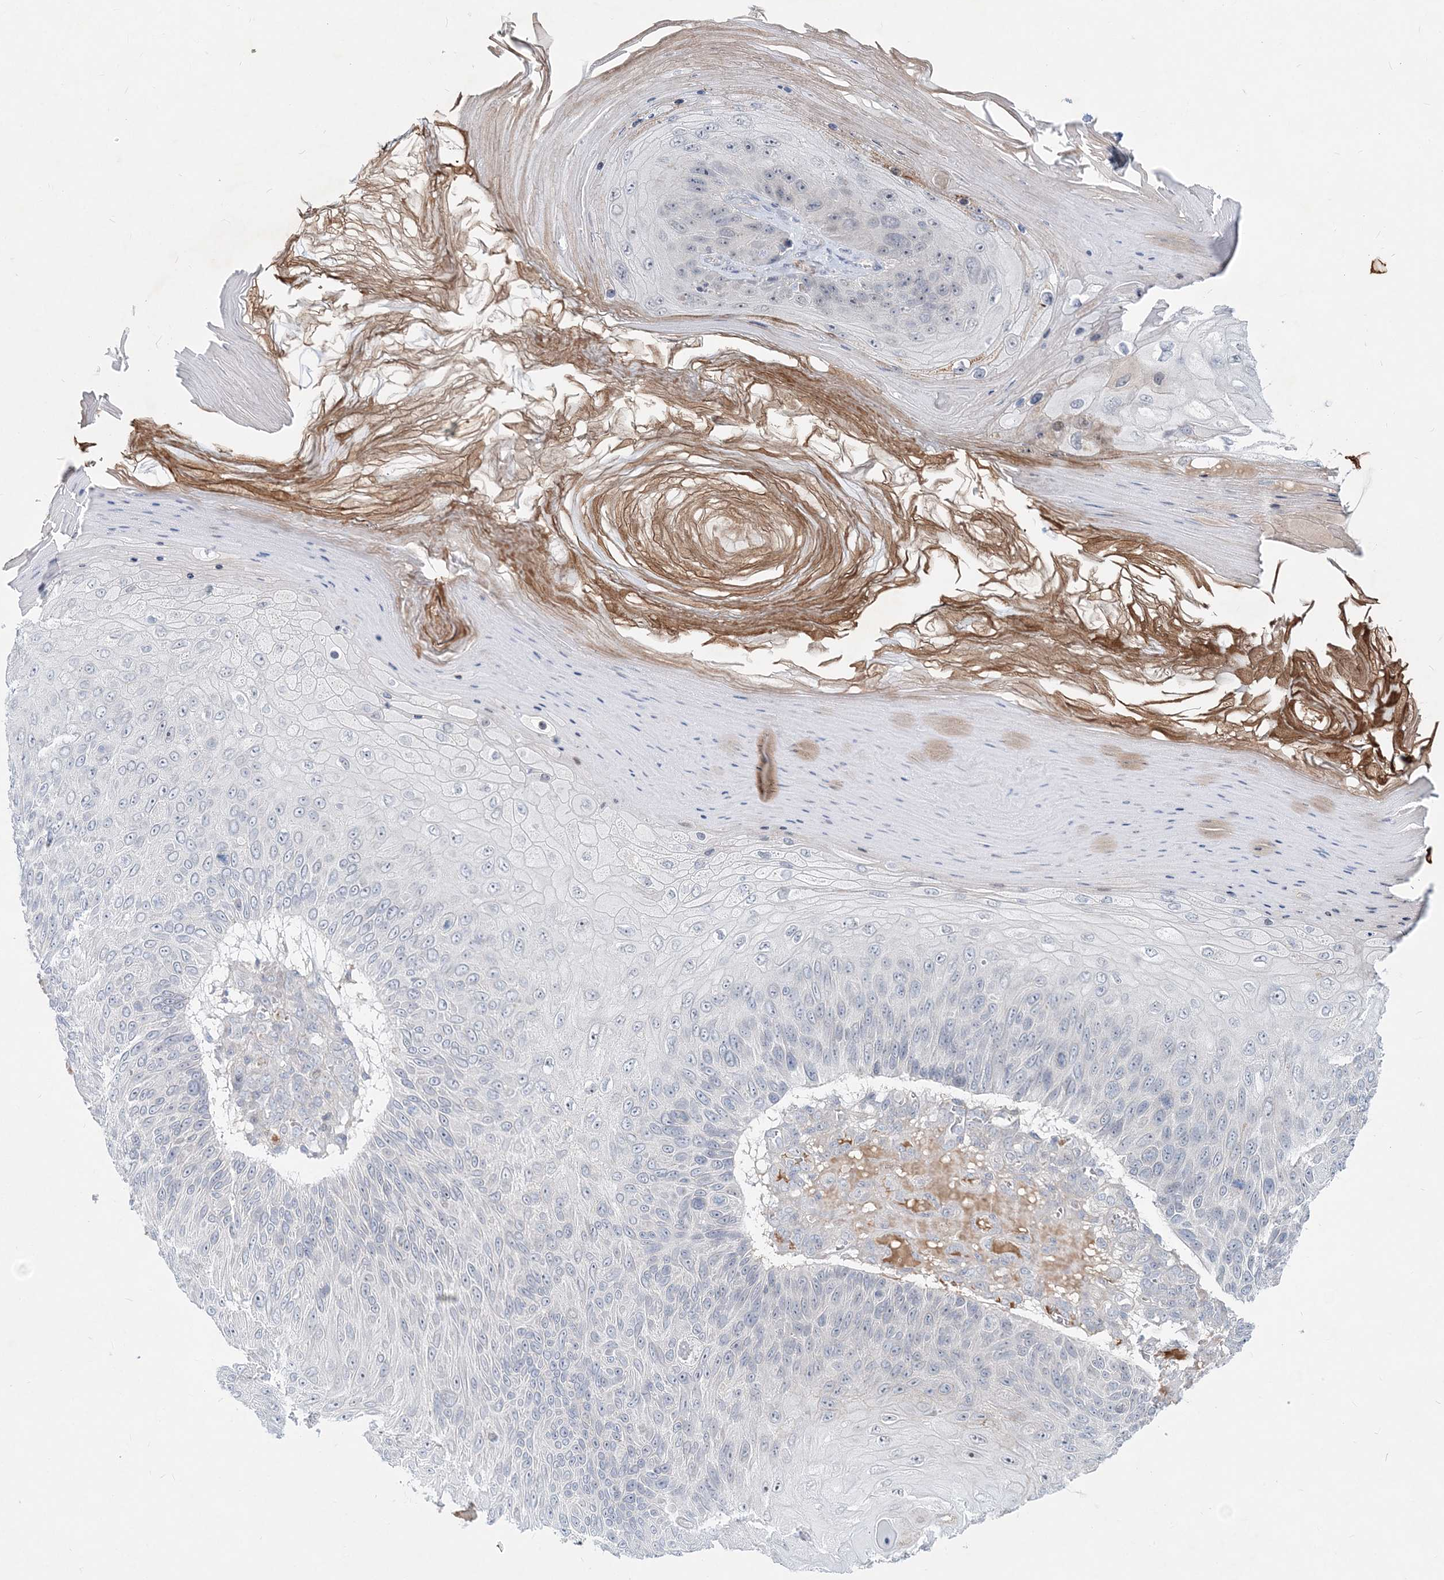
{"staining": {"intensity": "negative", "quantity": "none", "location": "none"}, "tissue": "skin cancer", "cell_type": "Tumor cells", "image_type": "cancer", "snomed": [{"axis": "morphology", "description": "Squamous cell carcinoma, NOS"}, {"axis": "topography", "description": "Skin"}], "caption": "Immunohistochemistry (IHC) micrograph of human skin cancer stained for a protein (brown), which demonstrates no expression in tumor cells.", "gene": "DNAH5", "patient": {"sex": "female", "age": 88}}